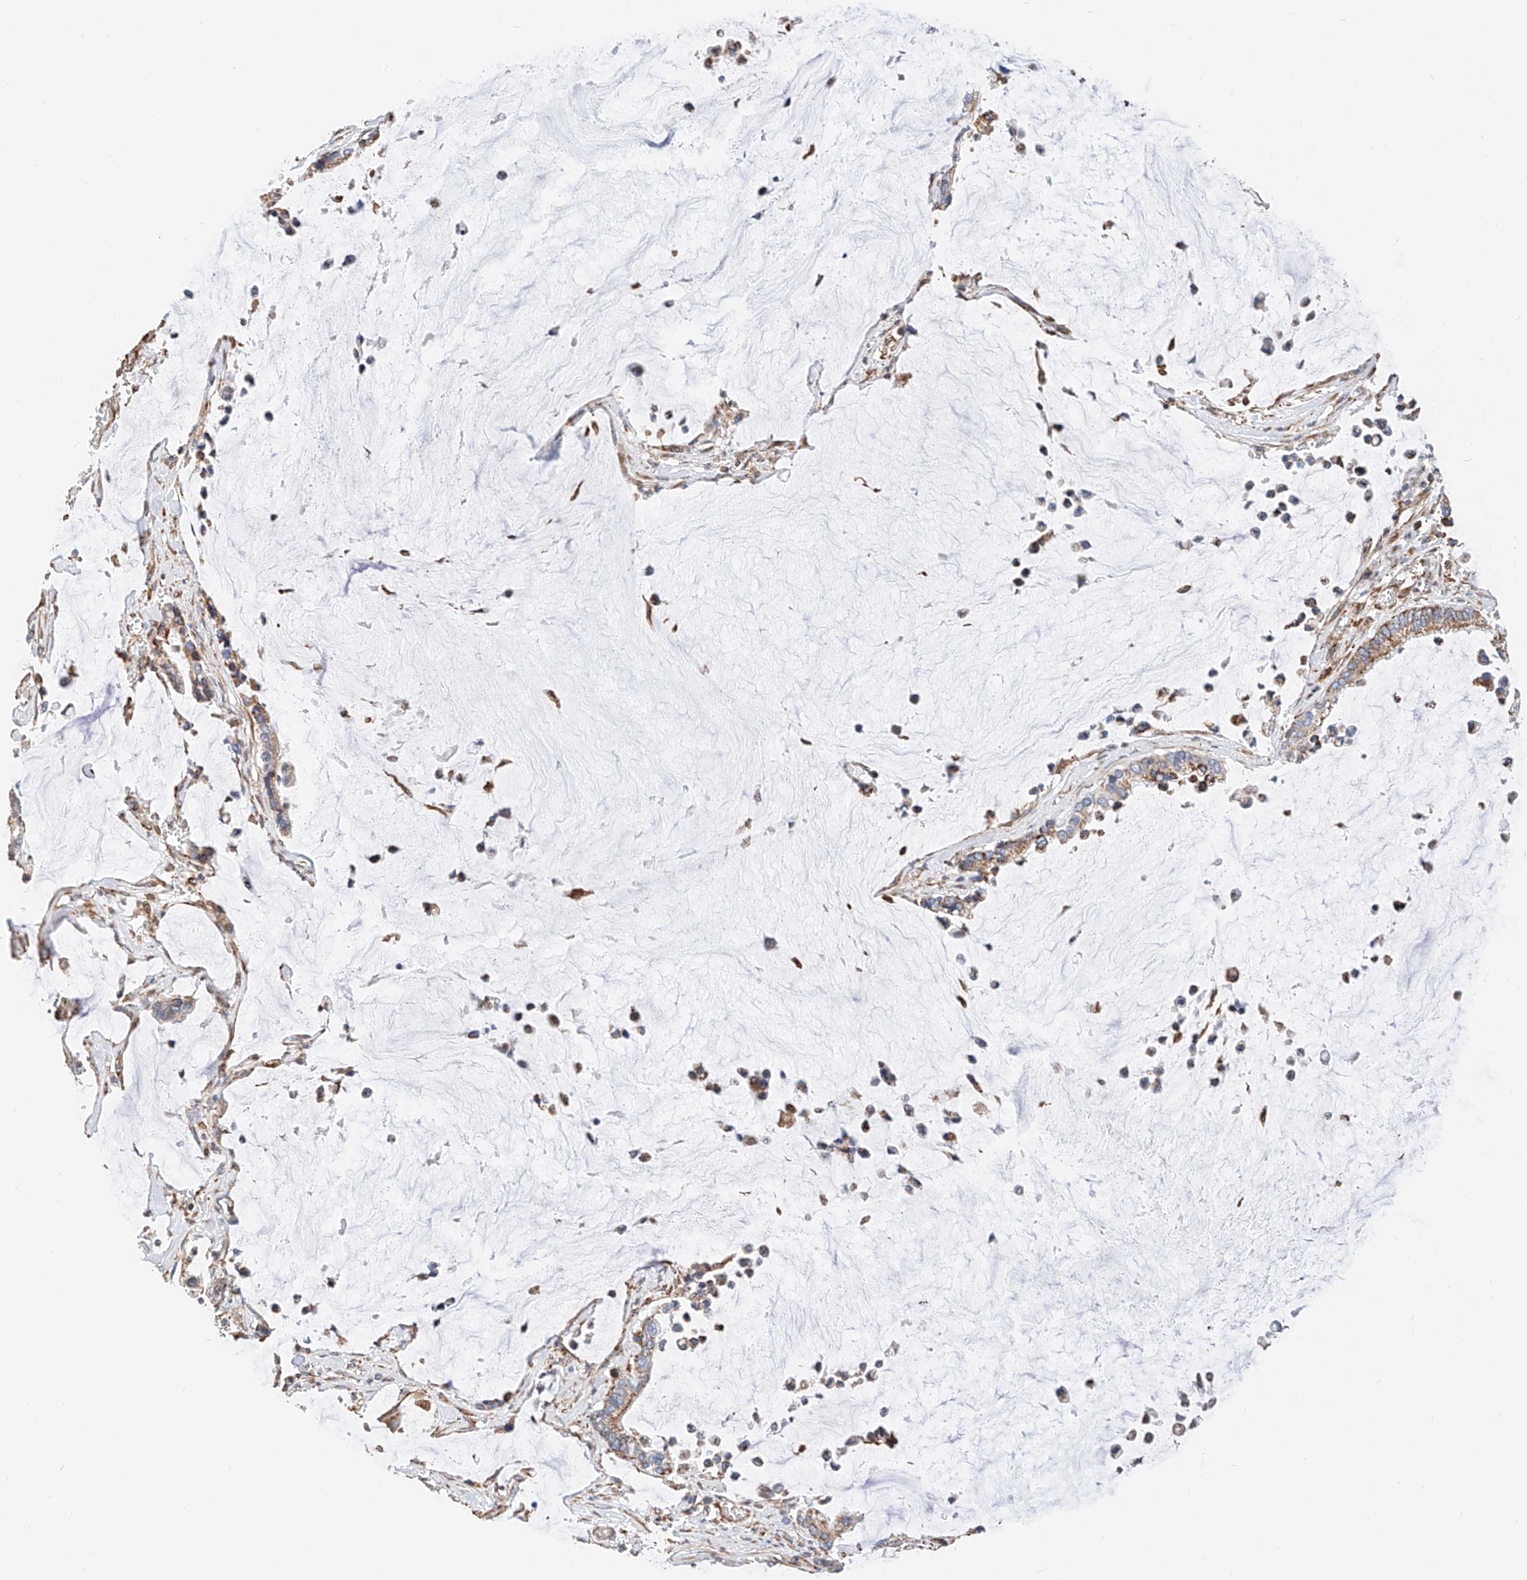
{"staining": {"intensity": "moderate", "quantity": ">75%", "location": "cytoplasmic/membranous"}, "tissue": "pancreatic cancer", "cell_type": "Tumor cells", "image_type": "cancer", "snomed": [{"axis": "morphology", "description": "Adenocarcinoma, NOS"}, {"axis": "topography", "description": "Pancreas"}], "caption": "Pancreatic cancer was stained to show a protein in brown. There is medium levels of moderate cytoplasmic/membranous expression in about >75% of tumor cells.", "gene": "NDUFV3", "patient": {"sex": "male", "age": 41}}